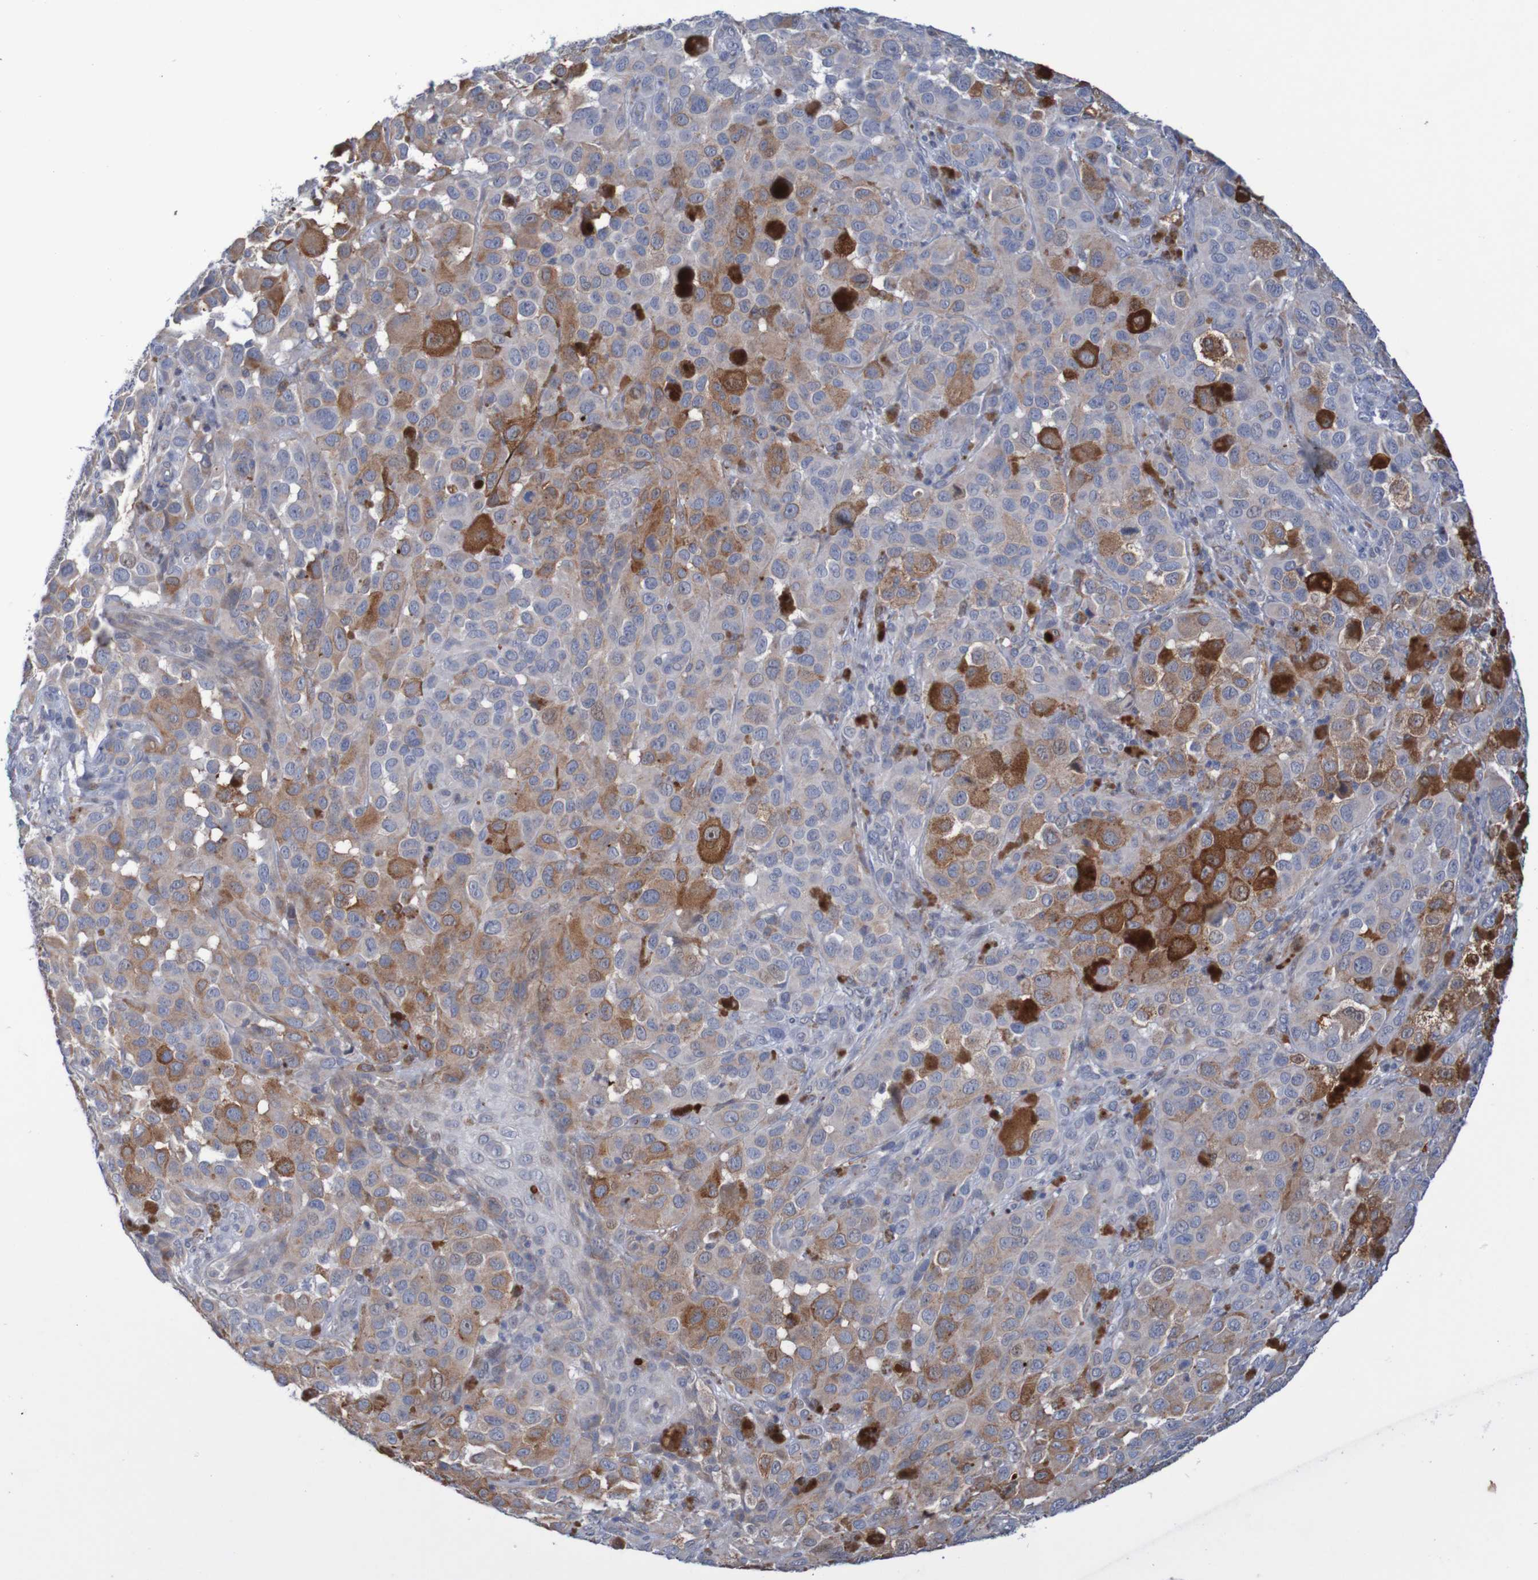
{"staining": {"intensity": "moderate", "quantity": "25%-75%", "location": "cytoplasmic/membranous"}, "tissue": "melanoma", "cell_type": "Tumor cells", "image_type": "cancer", "snomed": [{"axis": "morphology", "description": "Malignant melanoma, NOS"}, {"axis": "topography", "description": "Skin"}], "caption": "Immunohistochemistry of melanoma exhibits medium levels of moderate cytoplasmic/membranous expression in approximately 25%-75% of tumor cells.", "gene": "FBP2", "patient": {"sex": "male", "age": 96}}